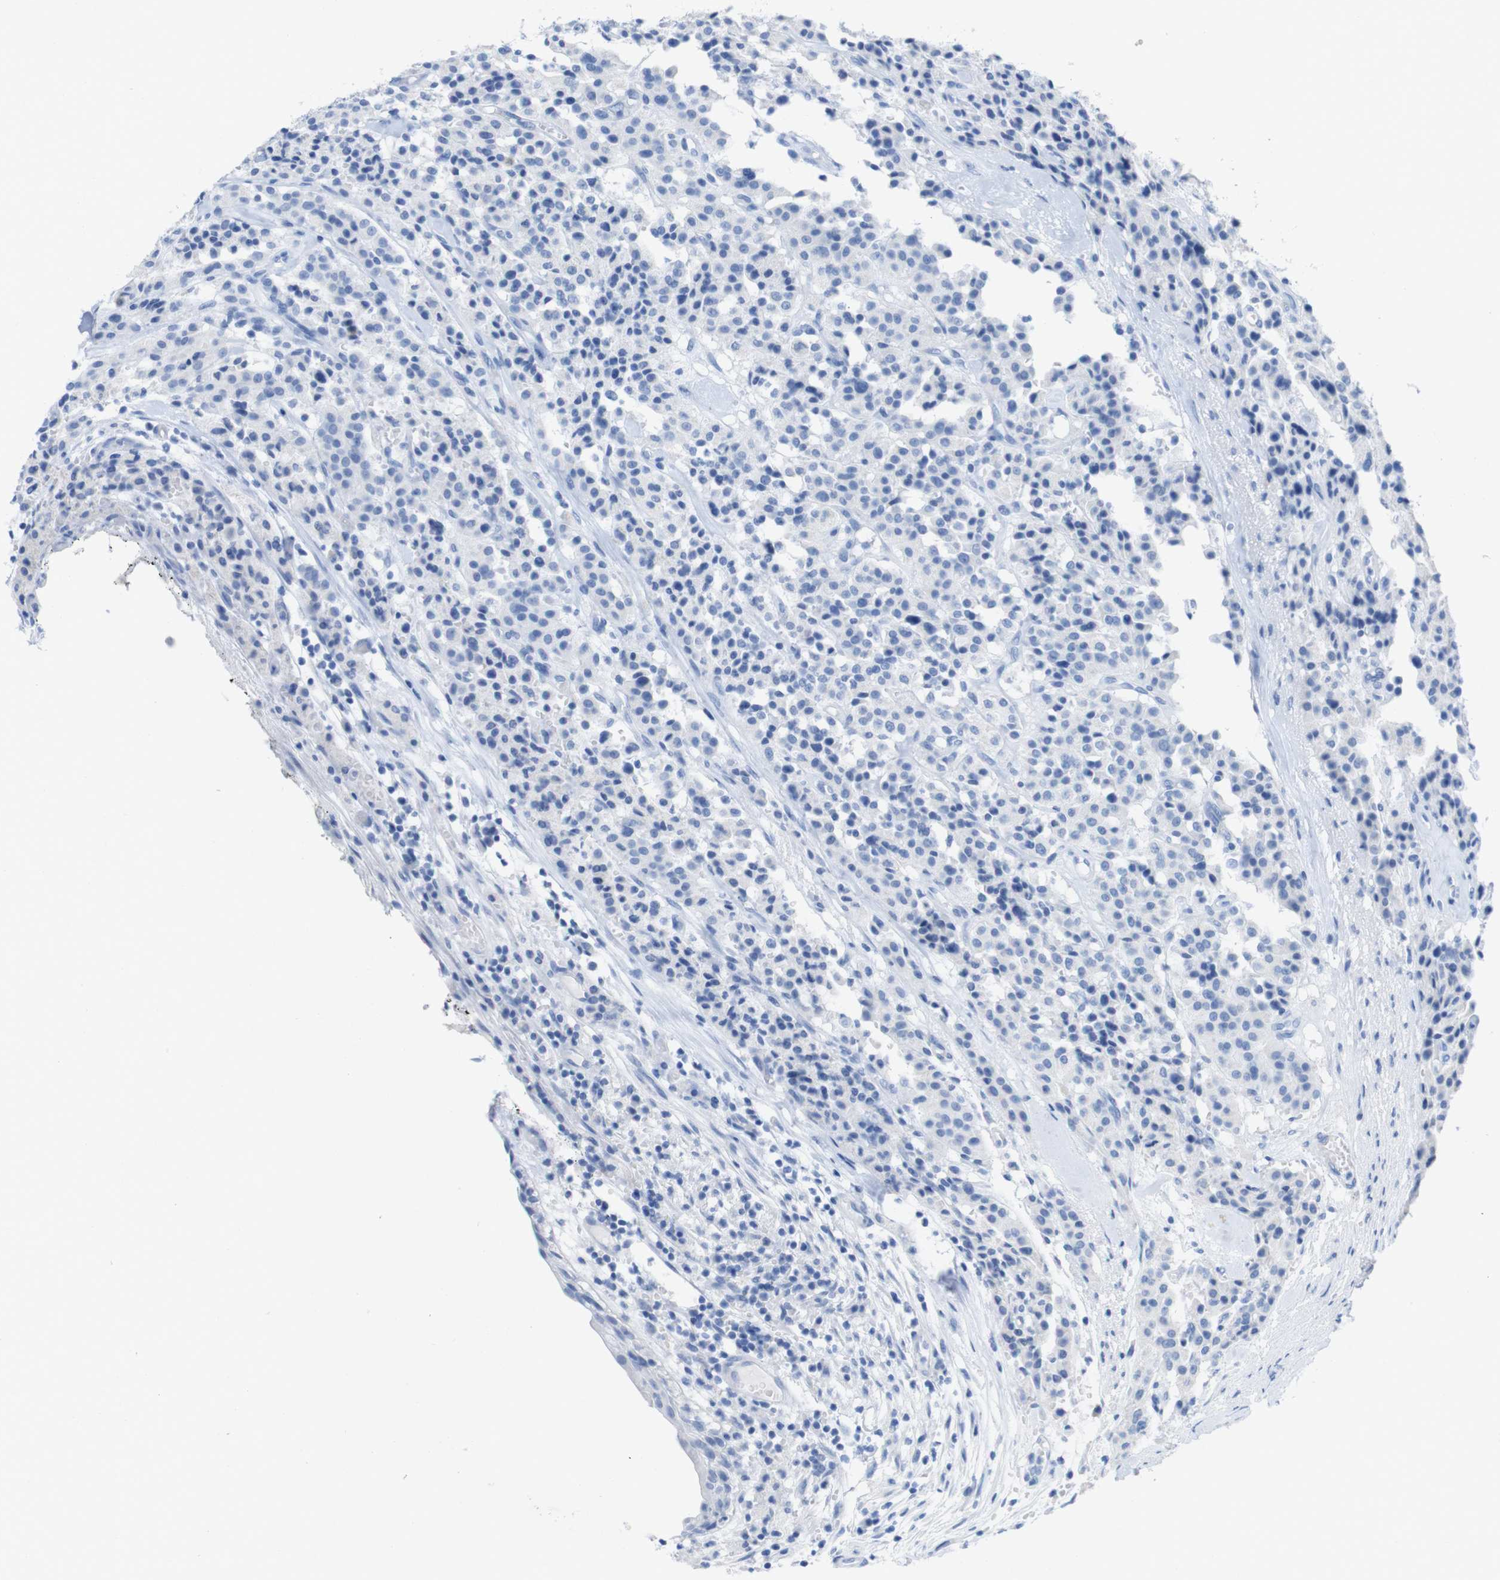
{"staining": {"intensity": "negative", "quantity": "none", "location": "none"}, "tissue": "carcinoid", "cell_type": "Tumor cells", "image_type": "cancer", "snomed": [{"axis": "morphology", "description": "Carcinoid, malignant, NOS"}, {"axis": "topography", "description": "Lung"}], "caption": "An immunohistochemistry (IHC) micrograph of carcinoid (malignant) is shown. There is no staining in tumor cells of carcinoid (malignant).", "gene": "LAG3", "patient": {"sex": "male", "age": 30}}